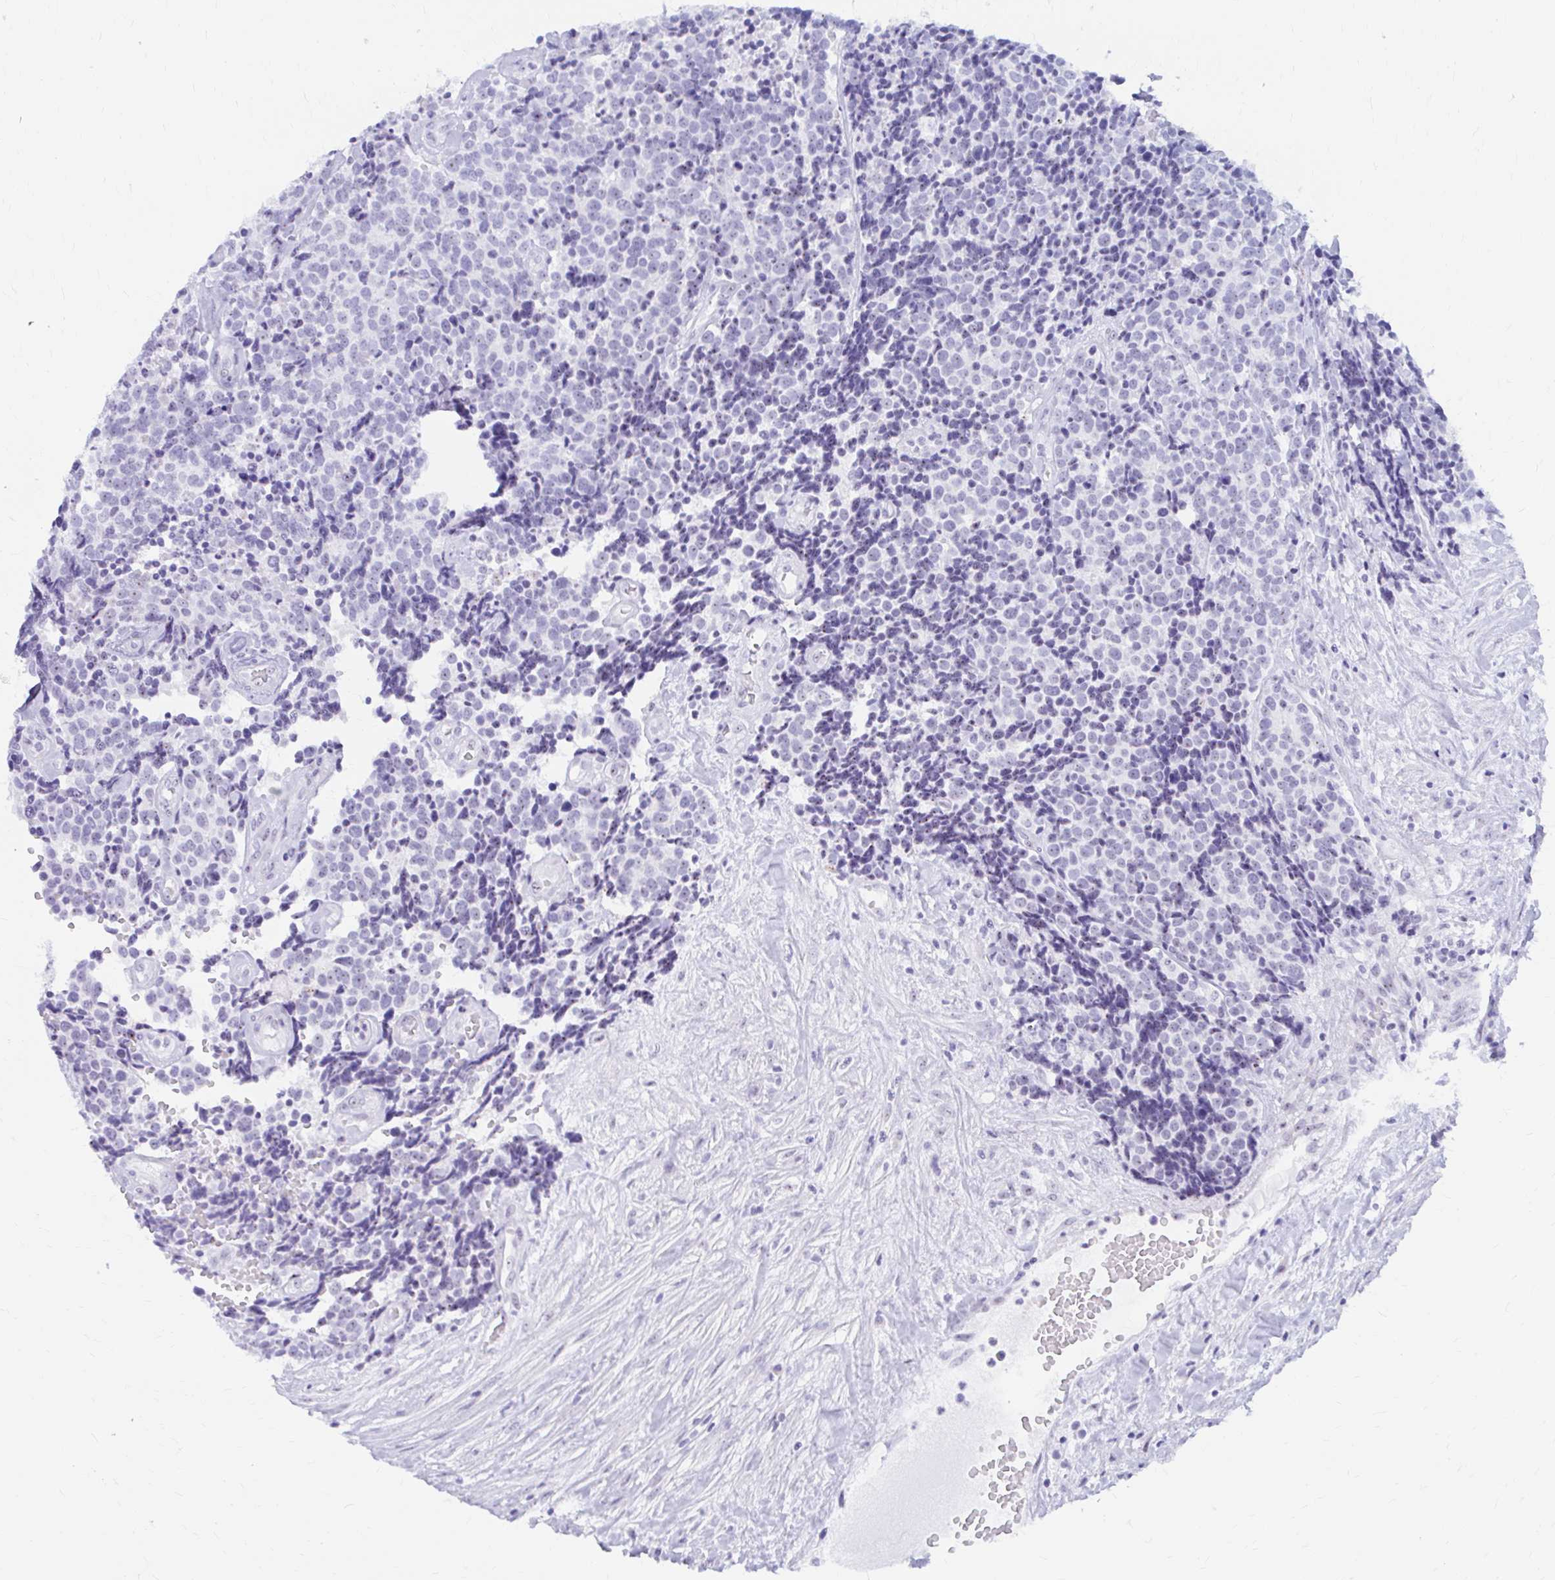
{"staining": {"intensity": "weak", "quantity": "<25%", "location": "nuclear"}, "tissue": "carcinoid", "cell_type": "Tumor cells", "image_type": "cancer", "snomed": [{"axis": "morphology", "description": "Carcinoid, malignant, NOS"}, {"axis": "topography", "description": "Skin"}], "caption": "This is an immunohistochemistry micrograph of carcinoid (malignant). There is no expression in tumor cells.", "gene": "FTSJ3", "patient": {"sex": "female", "age": 79}}